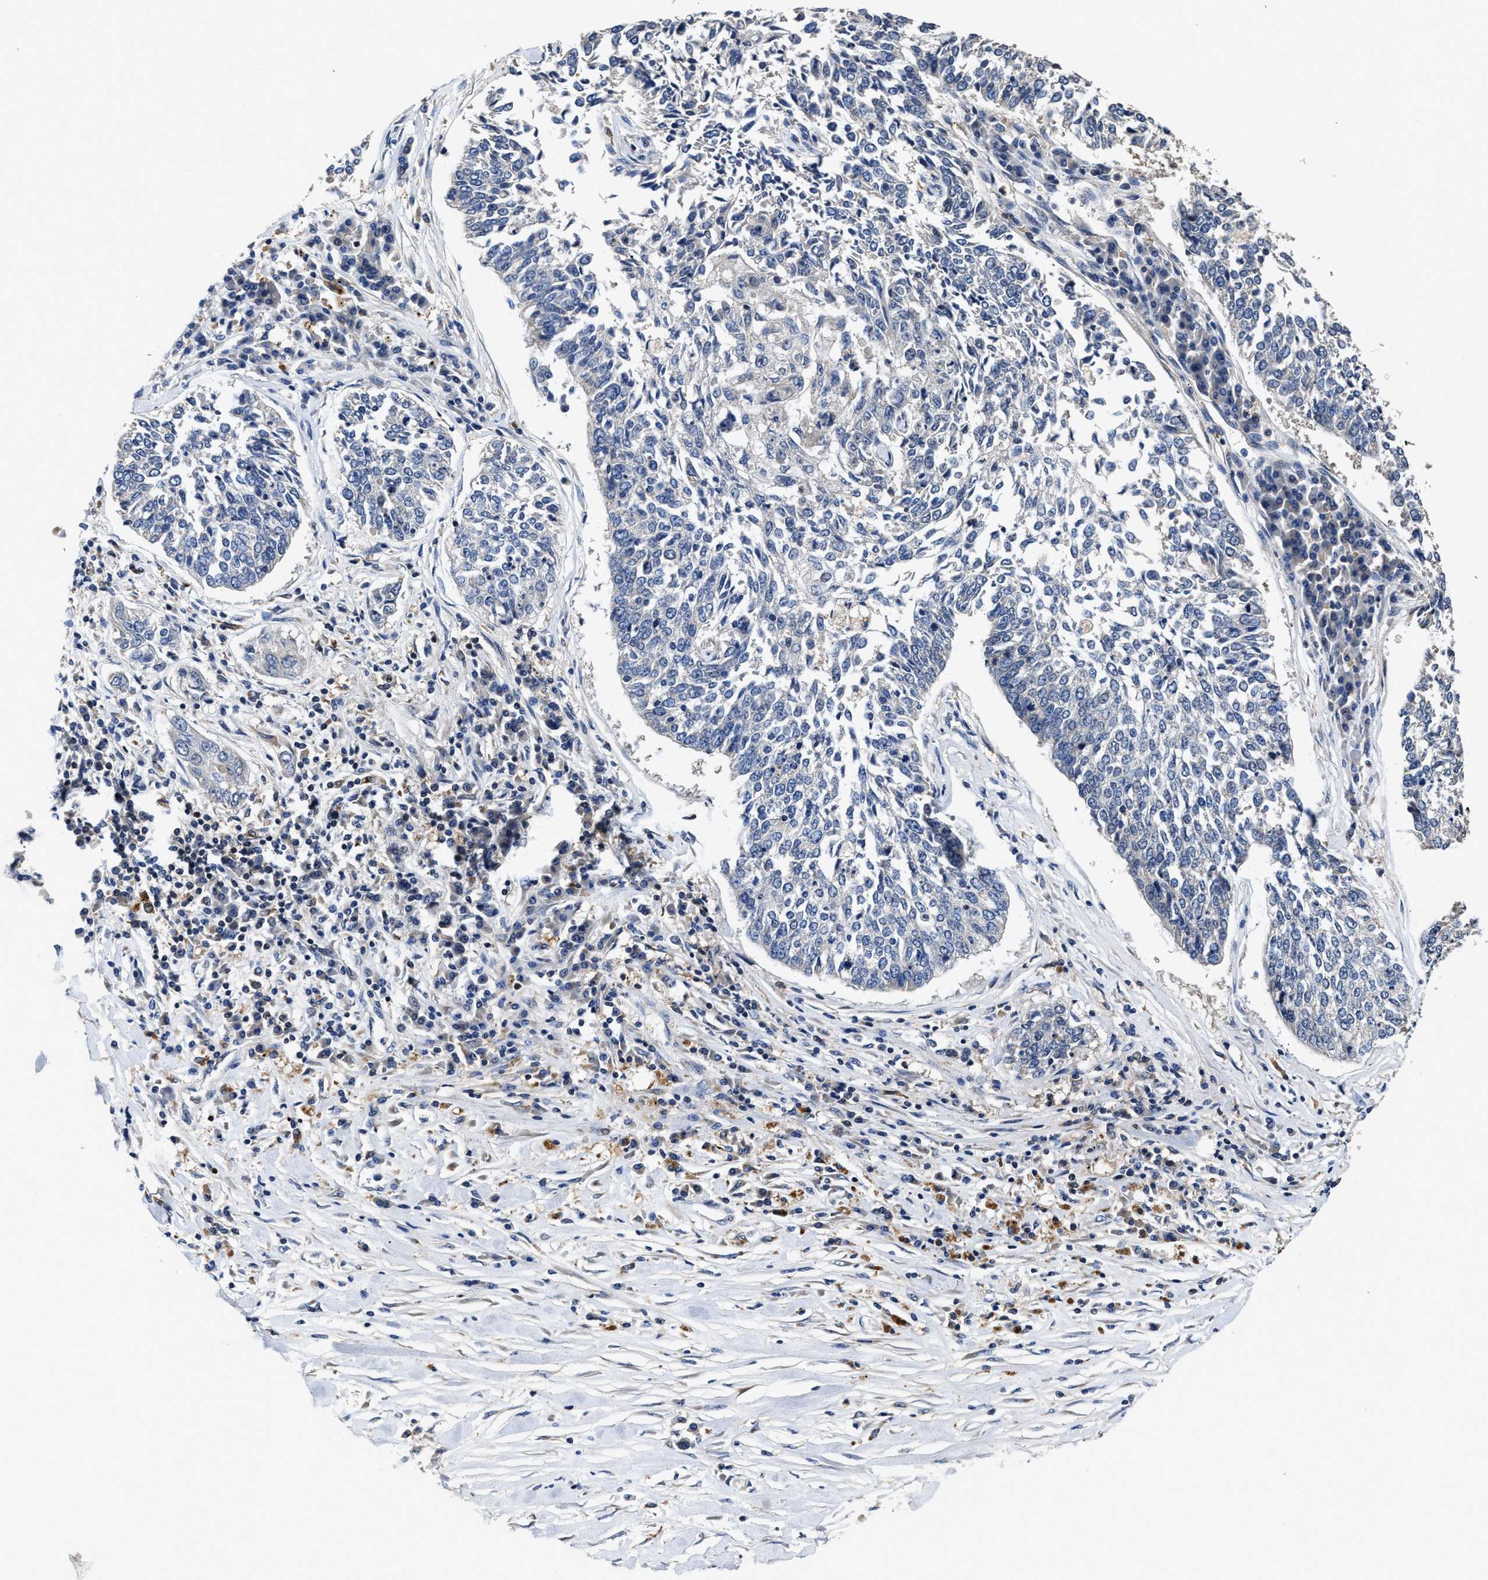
{"staining": {"intensity": "negative", "quantity": "none", "location": "none"}, "tissue": "lung cancer", "cell_type": "Tumor cells", "image_type": "cancer", "snomed": [{"axis": "morphology", "description": "Normal tissue, NOS"}, {"axis": "morphology", "description": "Squamous cell carcinoma, NOS"}, {"axis": "topography", "description": "Cartilage tissue"}, {"axis": "topography", "description": "Bronchus"}, {"axis": "topography", "description": "Lung"}], "caption": "A high-resolution image shows IHC staining of lung squamous cell carcinoma, which demonstrates no significant staining in tumor cells. The staining is performed using DAB (3,3'-diaminobenzidine) brown chromogen with nuclei counter-stained in using hematoxylin.", "gene": "RGS10", "patient": {"sex": "female", "age": 49}}